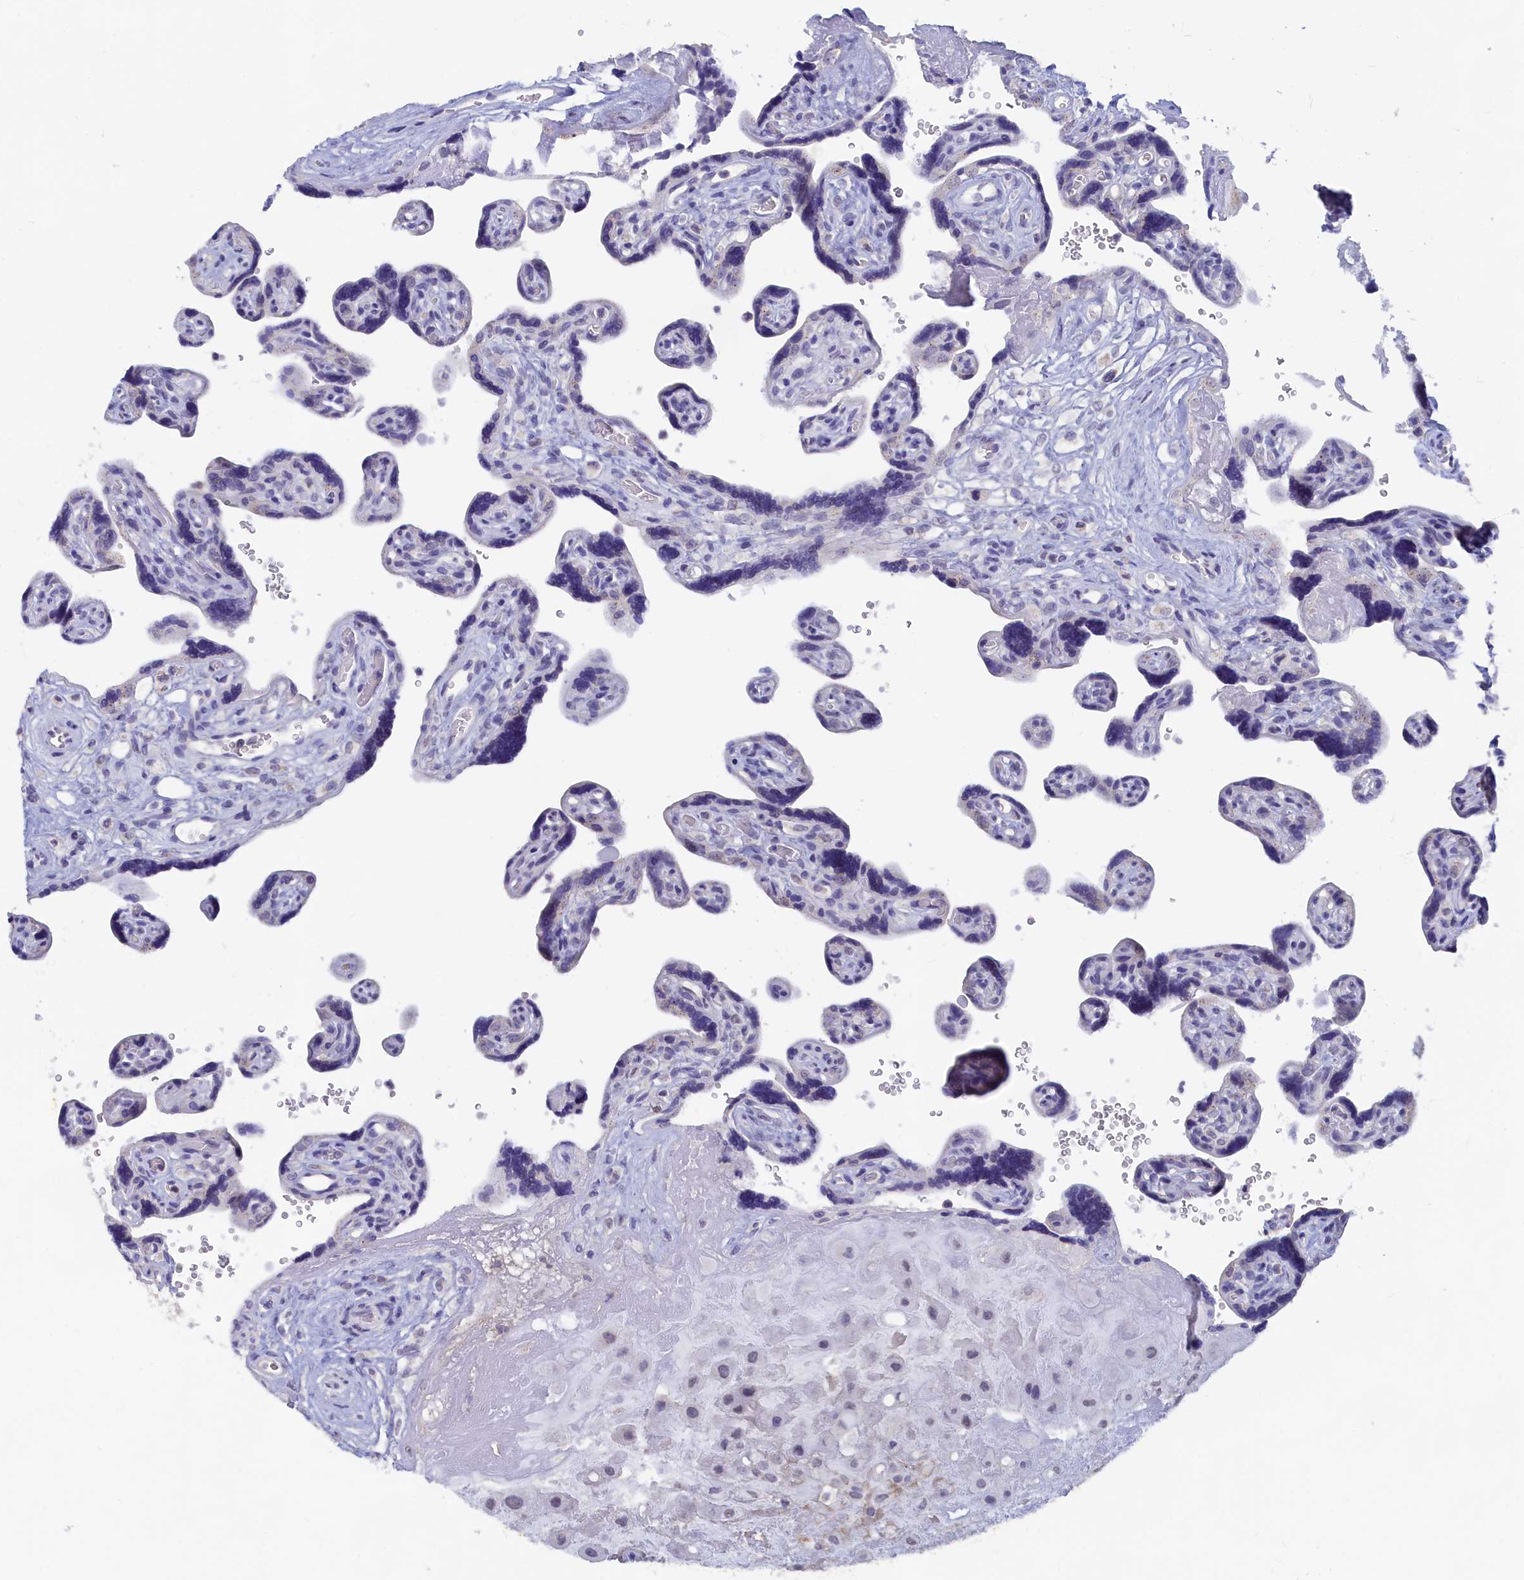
{"staining": {"intensity": "negative", "quantity": "none", "location": "none"}, "tissue": "placenta", "cell_type": "Decidual cells", "image_type": "normal", "snomed": [{"axis": "morphology", "description": "Normal tissue, NOS"}, {"axis": "topography", "description": "Placenta"}], "caption": "The image displays no staining of decidual cells in normal placenta.", "gene": "LRIF1", "patient": {"sex": "female", "age": 39}}